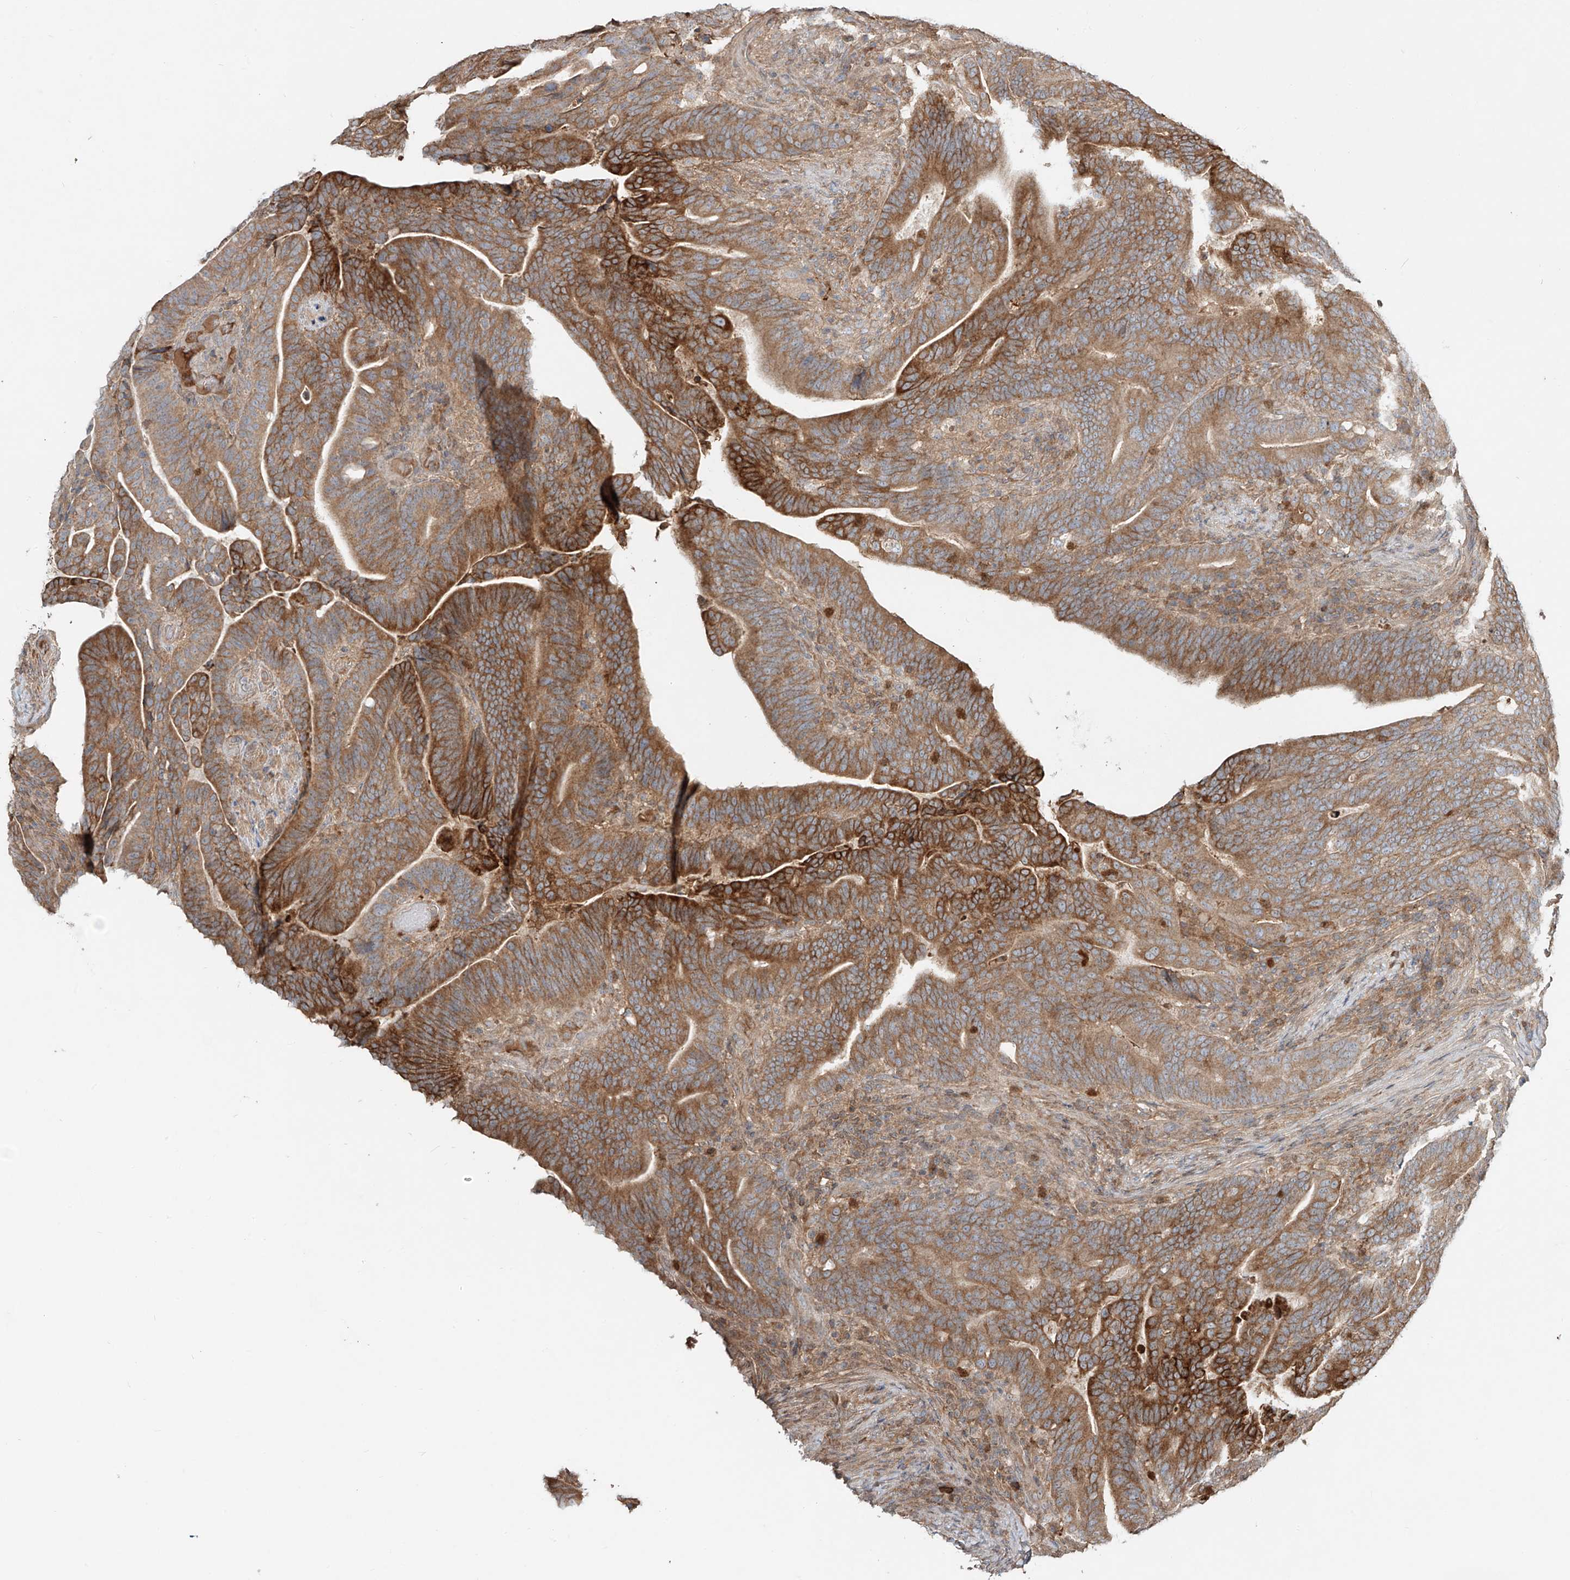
{"staining": {"intensity": "moderate", "quantity": ">75%", "location": "cytoplasmic/membranous"}, "tissue": "colorectal cancer", "cell_type": "Tumor cells", "image_type": "cancer", "snomed": [{"axis": "morphology", "description": "Normal tissue, NOS"}, {"axis": "morphology", "description": "Adenocarcinoma, NOS"}, {"axis": "topography", "description": "Colon"}], "caption": "DAB (3,3'-diaminobenzidine) immunohistochemical staining of adenocarcinoma (colorectal) demonstrates moderate cytoplasmic/membranous protein positivity in about >75% of tumor cells. Using DAB (brown) and hematoxylin (blue) stains, captured at high magnification using brightfield microscopy.", "gene": "ERO1A", "patient": {"sex": "female", "age": 66}}